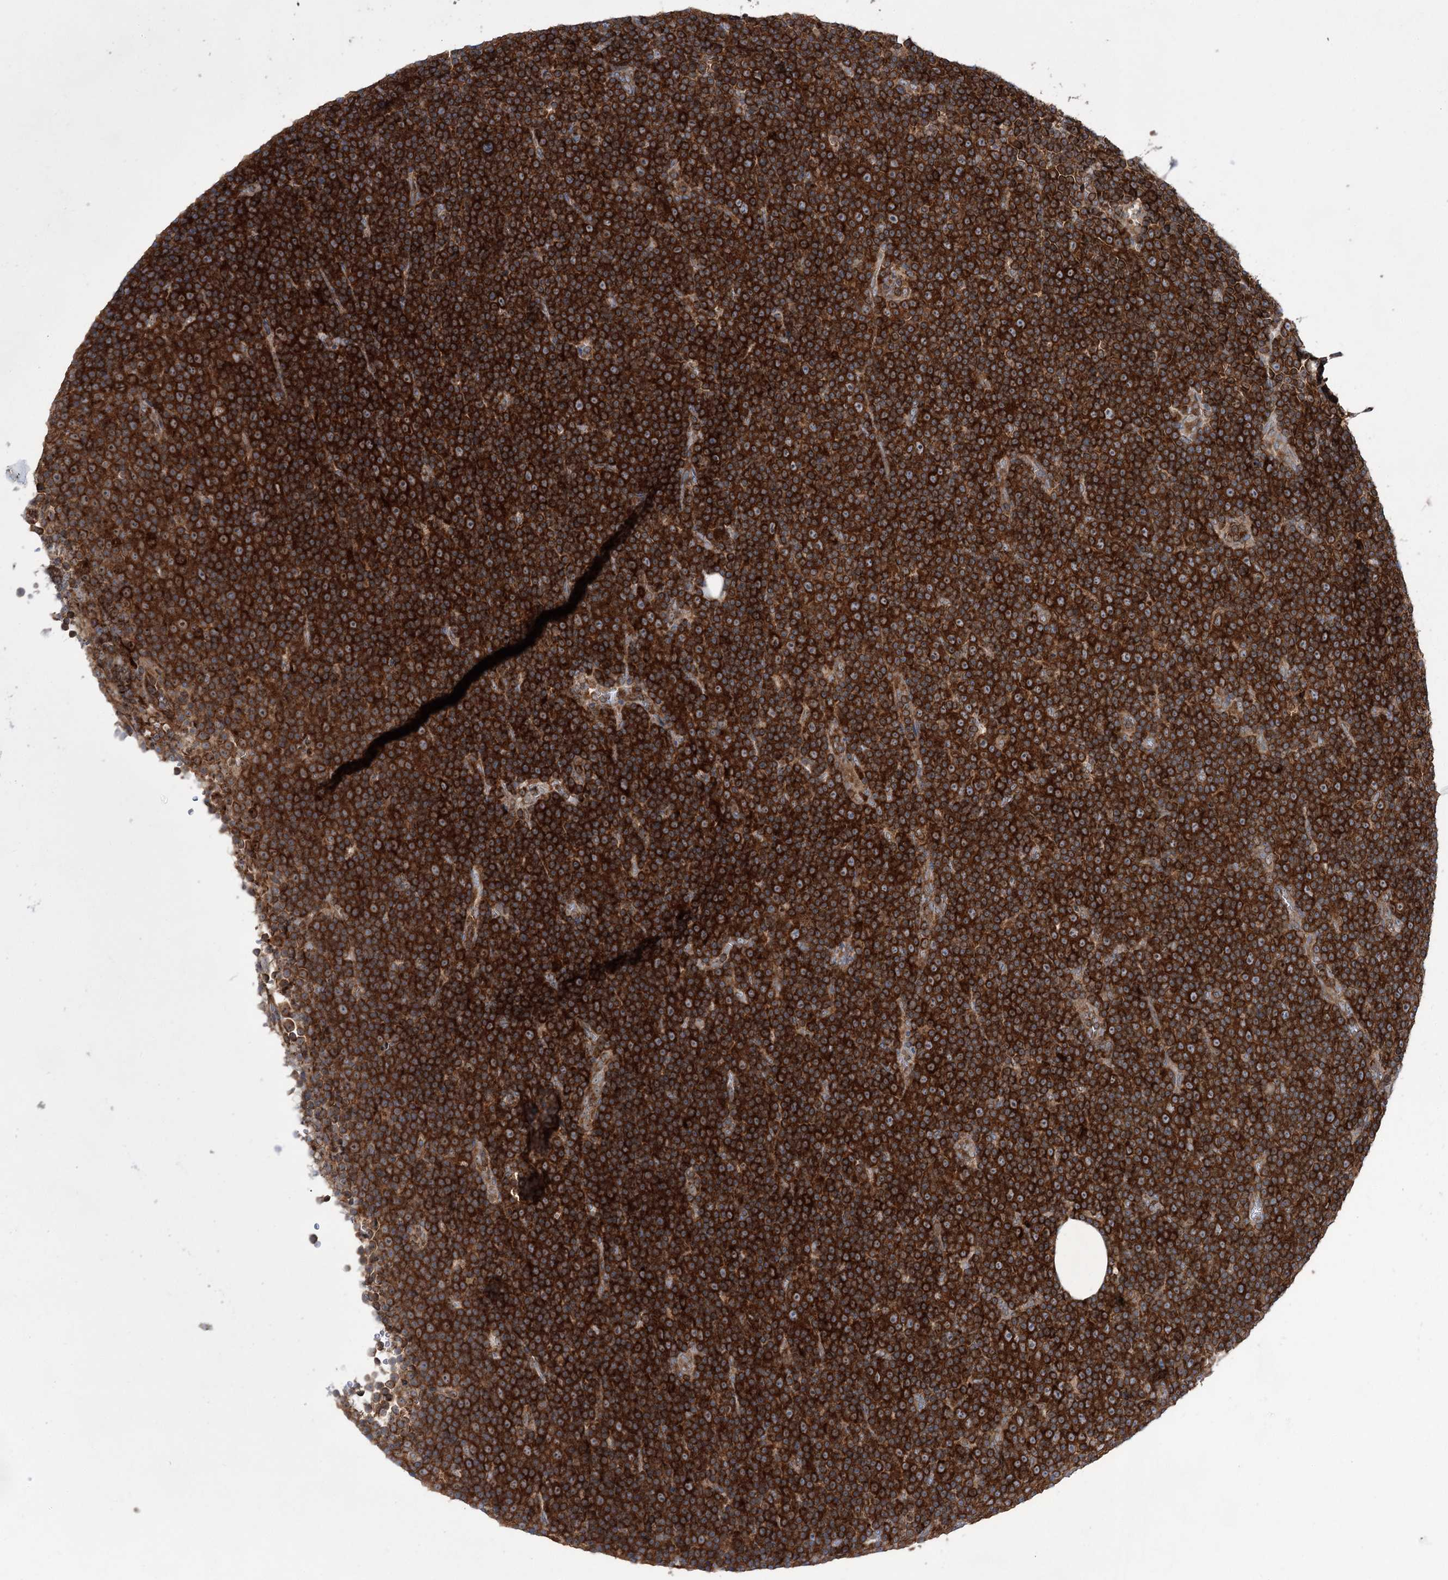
{"staining": {"intensity": "strong", "quantity": ">75%", "location": "cytoplasmic/membranous"}, "tissue": "lymphoma", "cell_type": "Tumor cells", "image_type": "cancer", "snomed": [{"axis": "morphology", "description": "Malignant lymphoma, non-Hodgkin's type, Low grade"}, {"axis": "topography", "description": "Lymph node"}], "caption": "Brown immunohistochemical staining in human lymphoma reveals strong cytoplasmic/membranous staining in approximately >75% of tumor cells.", "gene": "ZNF622", "patient": {"sex": "female", "age": 67}}